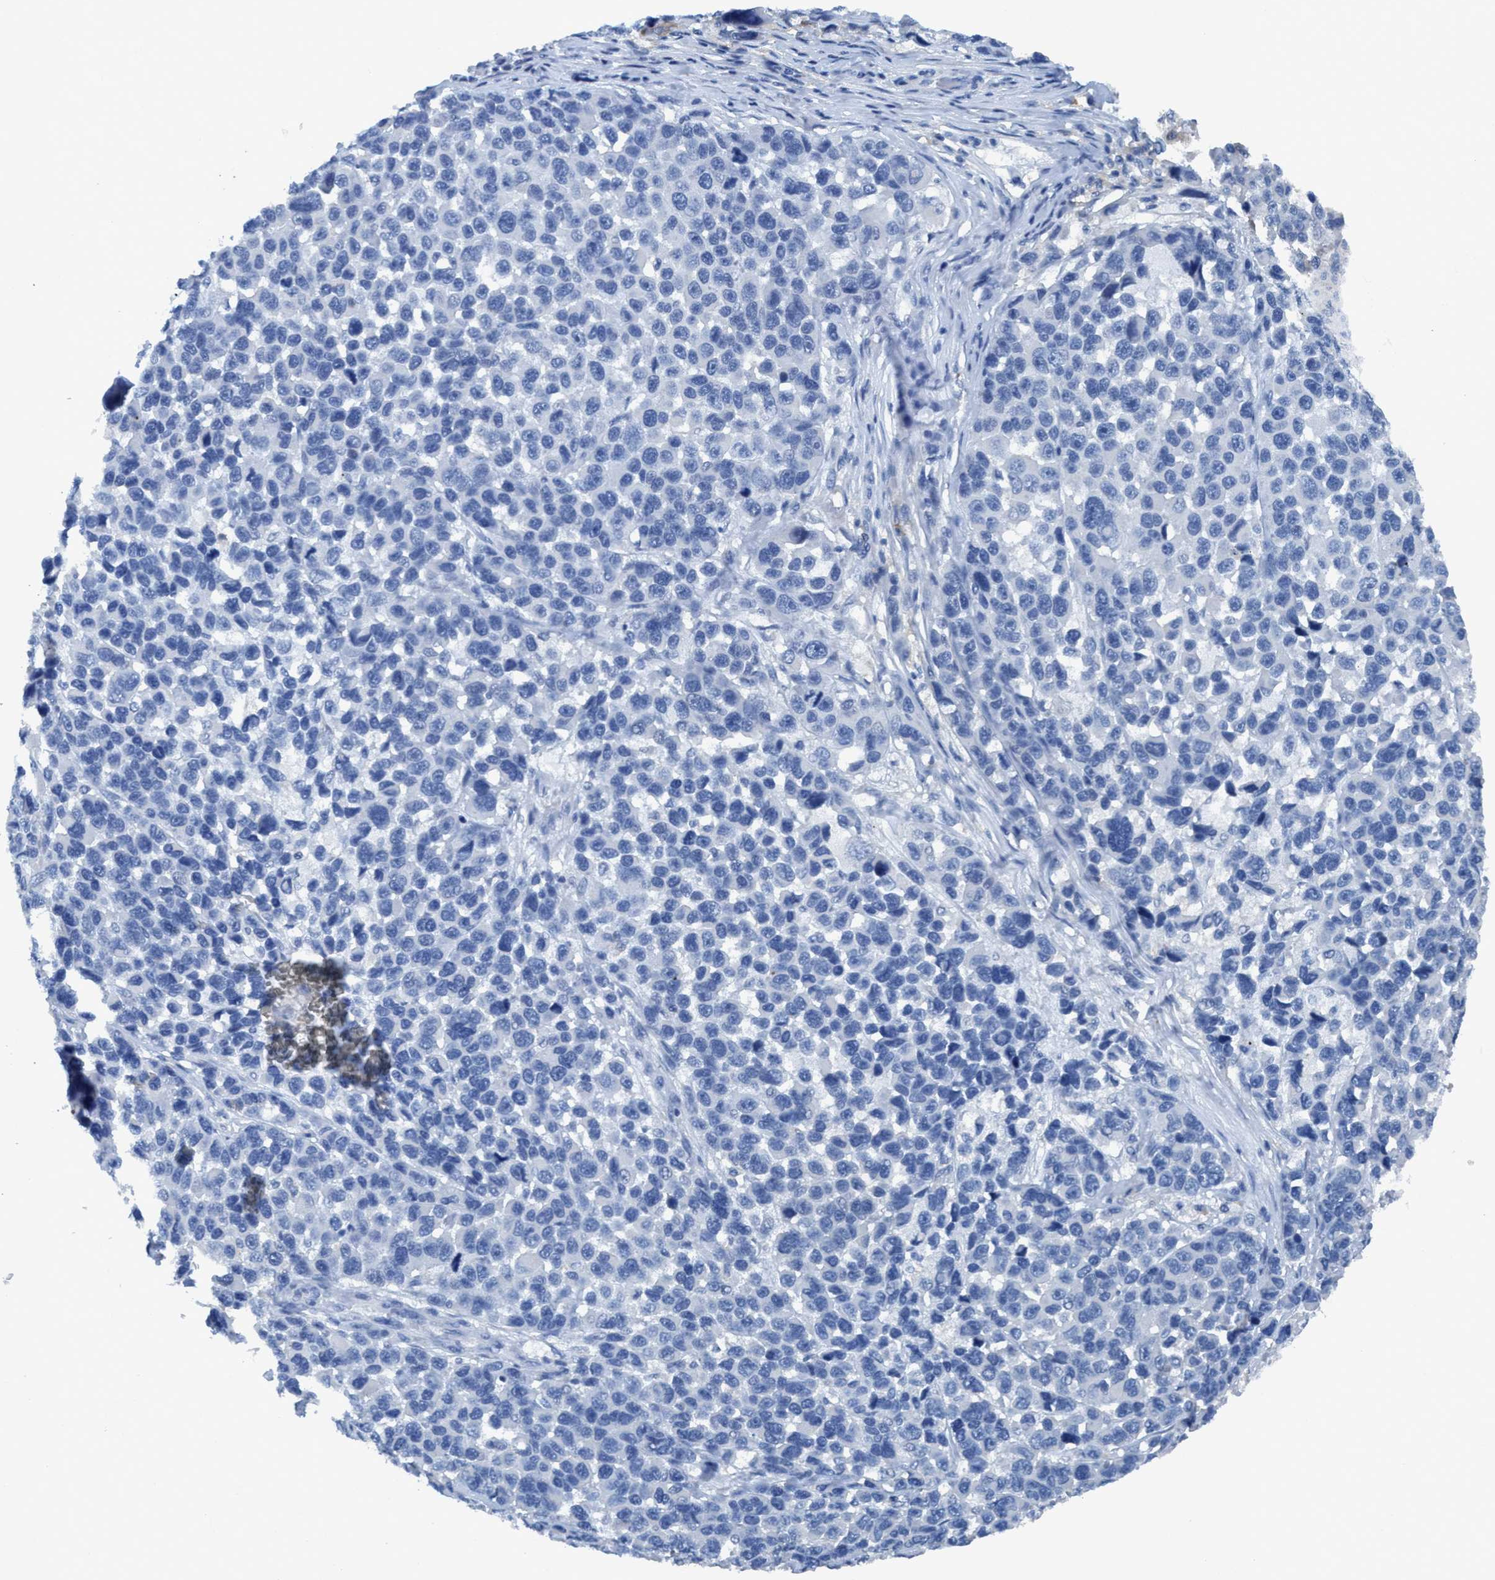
{"staining": {"intensity": "negative", "quantity": "none", "location": "none"}, "tissue": "melanoma", "cell_type": "Tumor cells", "image_type": "cancer", "snomed": [{"axis": "morphology", "description": "Malignant melanoma, NOS"}, {"axis": "topography", "description": "Skin"}], "caption": "A high-resolution image shows immunohistochemistry (IHC) staining of melanoma, which shows no significant positivity in tumor cells.", "gene": "DNAI1", "patient": {"sex": "male", "age": 53}}